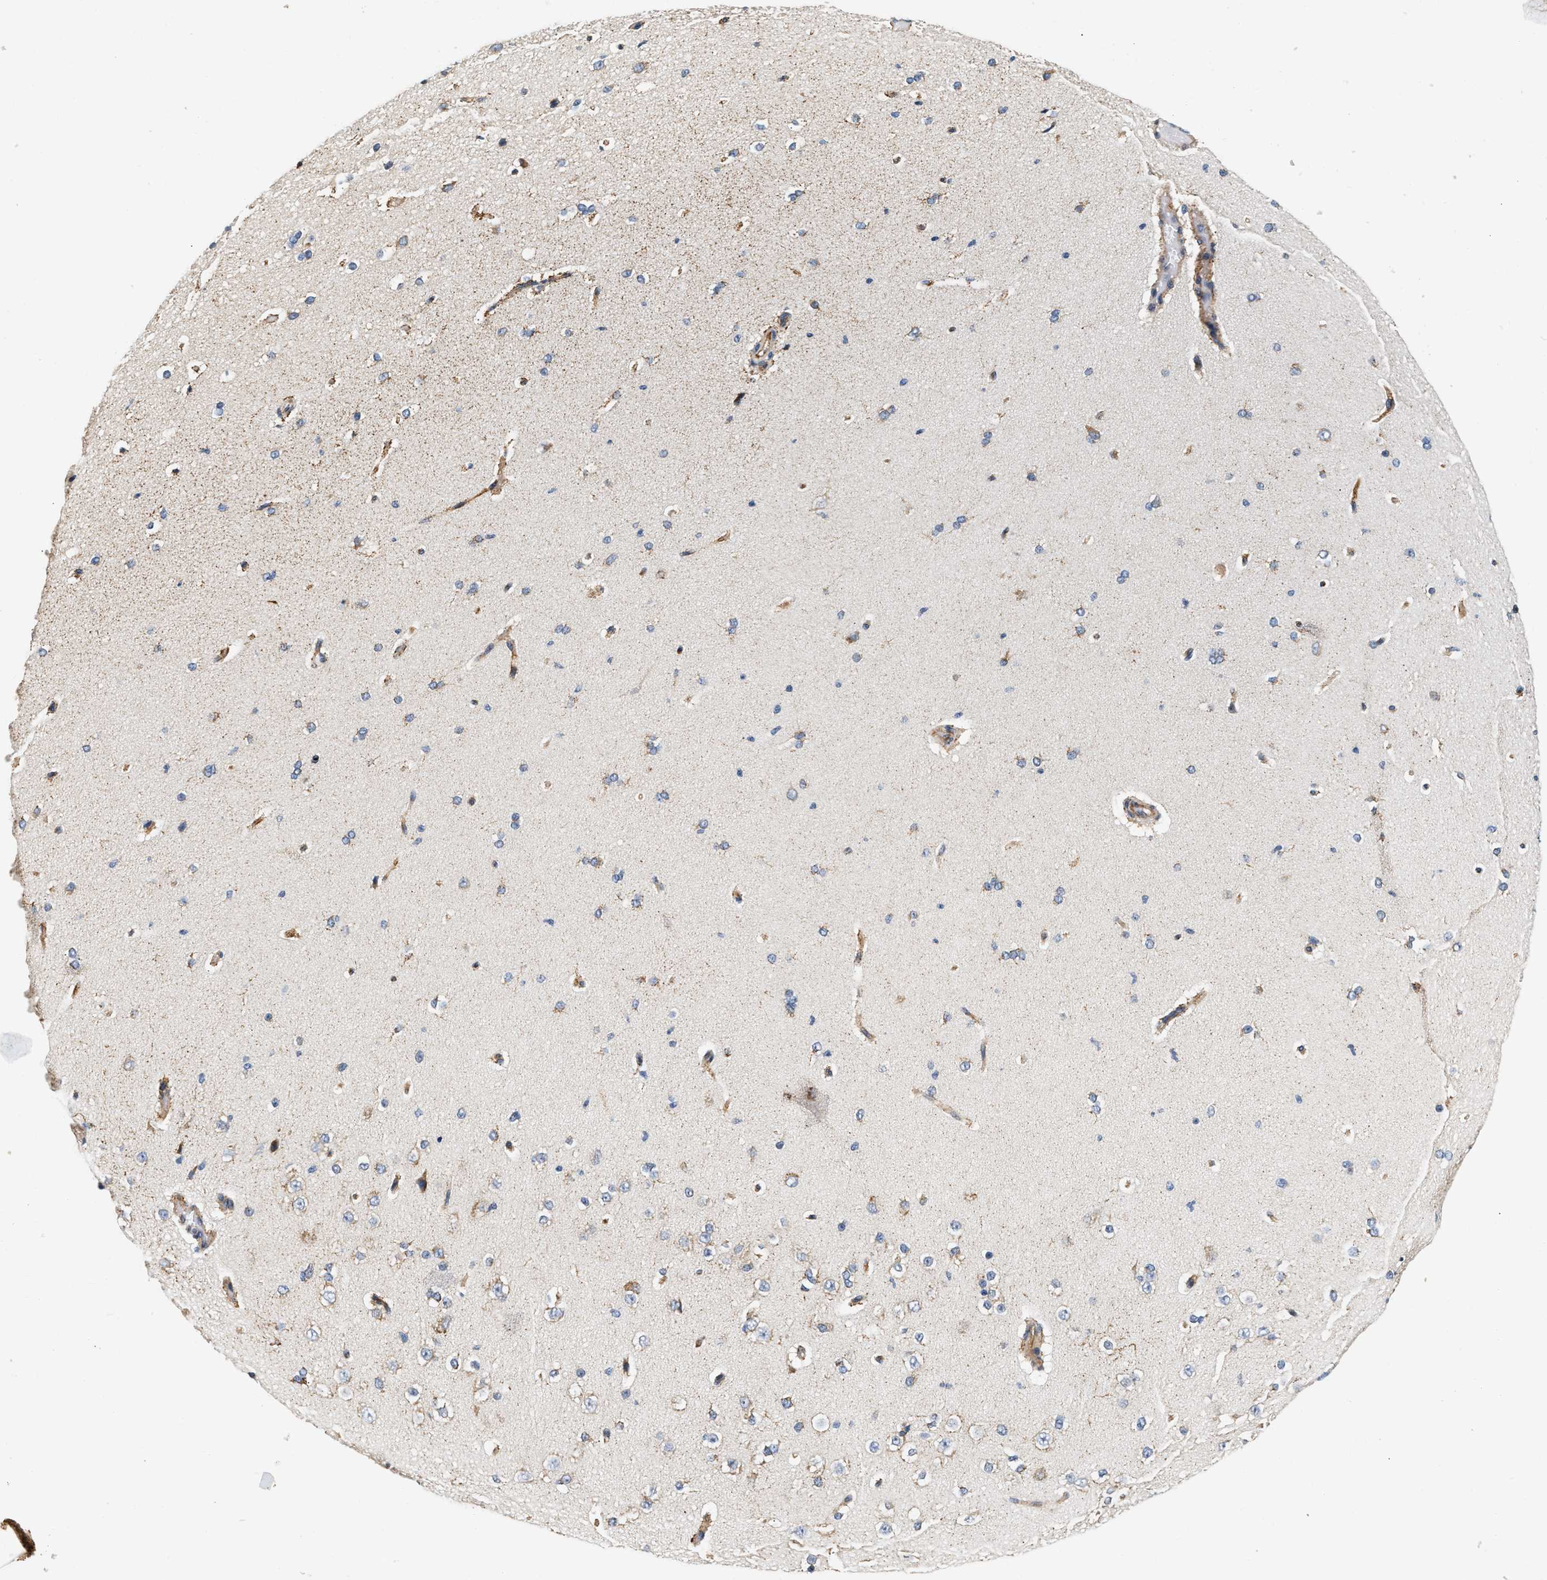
{"staining": {"intensity": "moderate", "quantity": "25%-75%", "location": "cytoplasmic/membranous"}, "tissue": "cerebral cortex", "cell_type": "Endothelial cells", "image_type": "normal", "snomed": [{"axis": "morphology", "description": "Normal tissue, NOS"}, {"axis": "morphology", "description": "Developmental malformation"}, {"axis": "topography", "description": "Cerebral cortex"}], "caption": "Protein staining shows moderate cytoplasmic/membranous expression in about 25%-75% of endothelial cells in unremarkable cerebral cortex. (DAB (3,3'-diaminobenzidine) = brown stain, brightfield microscopy at high magnification).", "gene": "IFT74", "patient": {"sex": "female", "age": 30}}